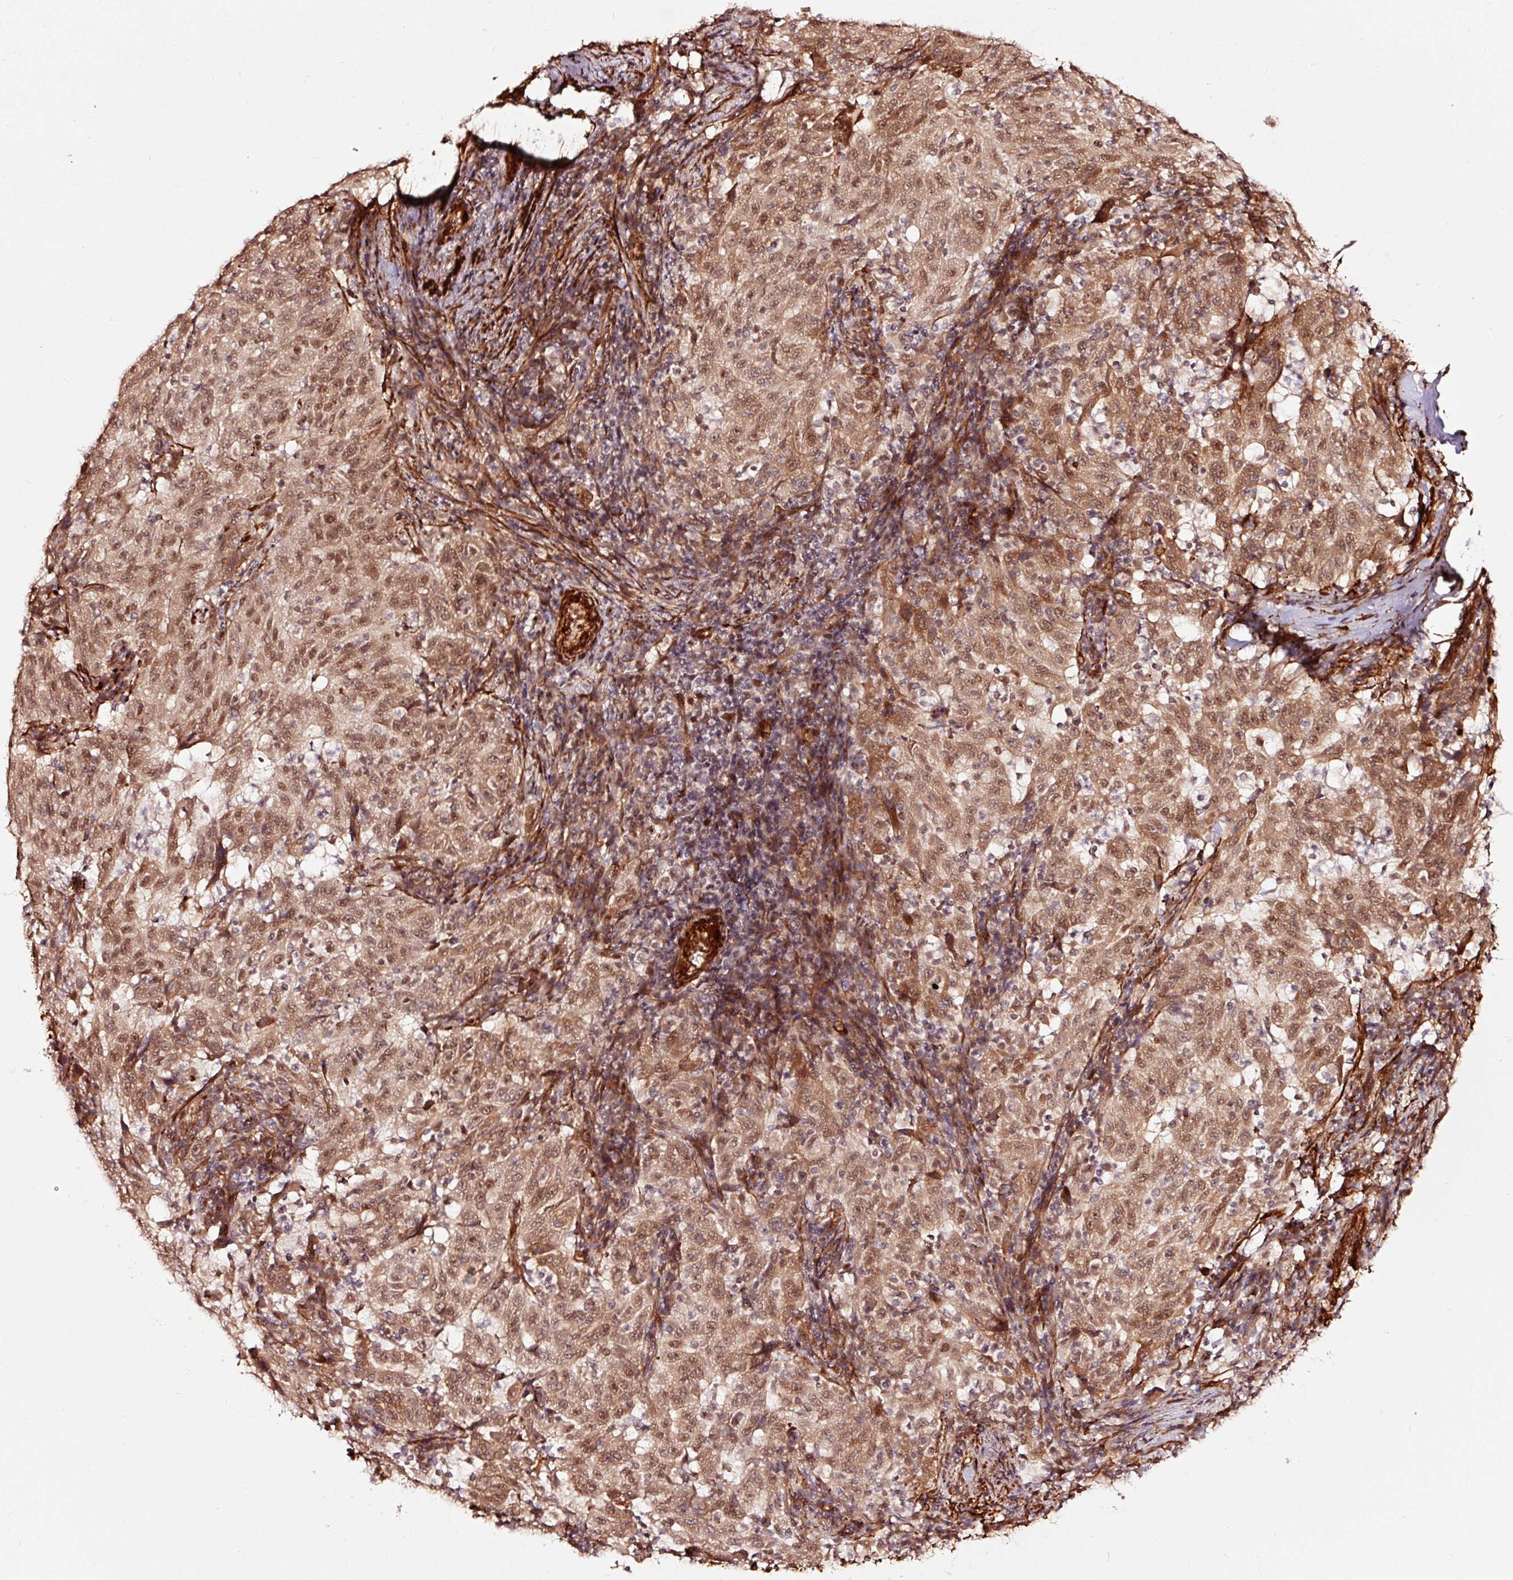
{"staining": {"intensity": "moderate", "quantity": ">75%", "location": "cytoplasmic/membranous,nuclear"}, "tissue": "pancreatic cancer", "cell_type": "Tumor cells", "image_type": "cancer", "snomed": [{"axis": "morphology", "description": "Adenocarcinoma, NOS"}, {"axis": "topography", "description": "Pancreas"}], "caption": "Immunohistochemistry histopathology image of pancreatic cancer stained for a protein (brown), which shows medium levels of moderate cytoplasmic/membranous and nuclear positivity in approximately >75% of tumor cells.", "gene": "TPM1", "patient": {"sex": "male", "age": 63}}